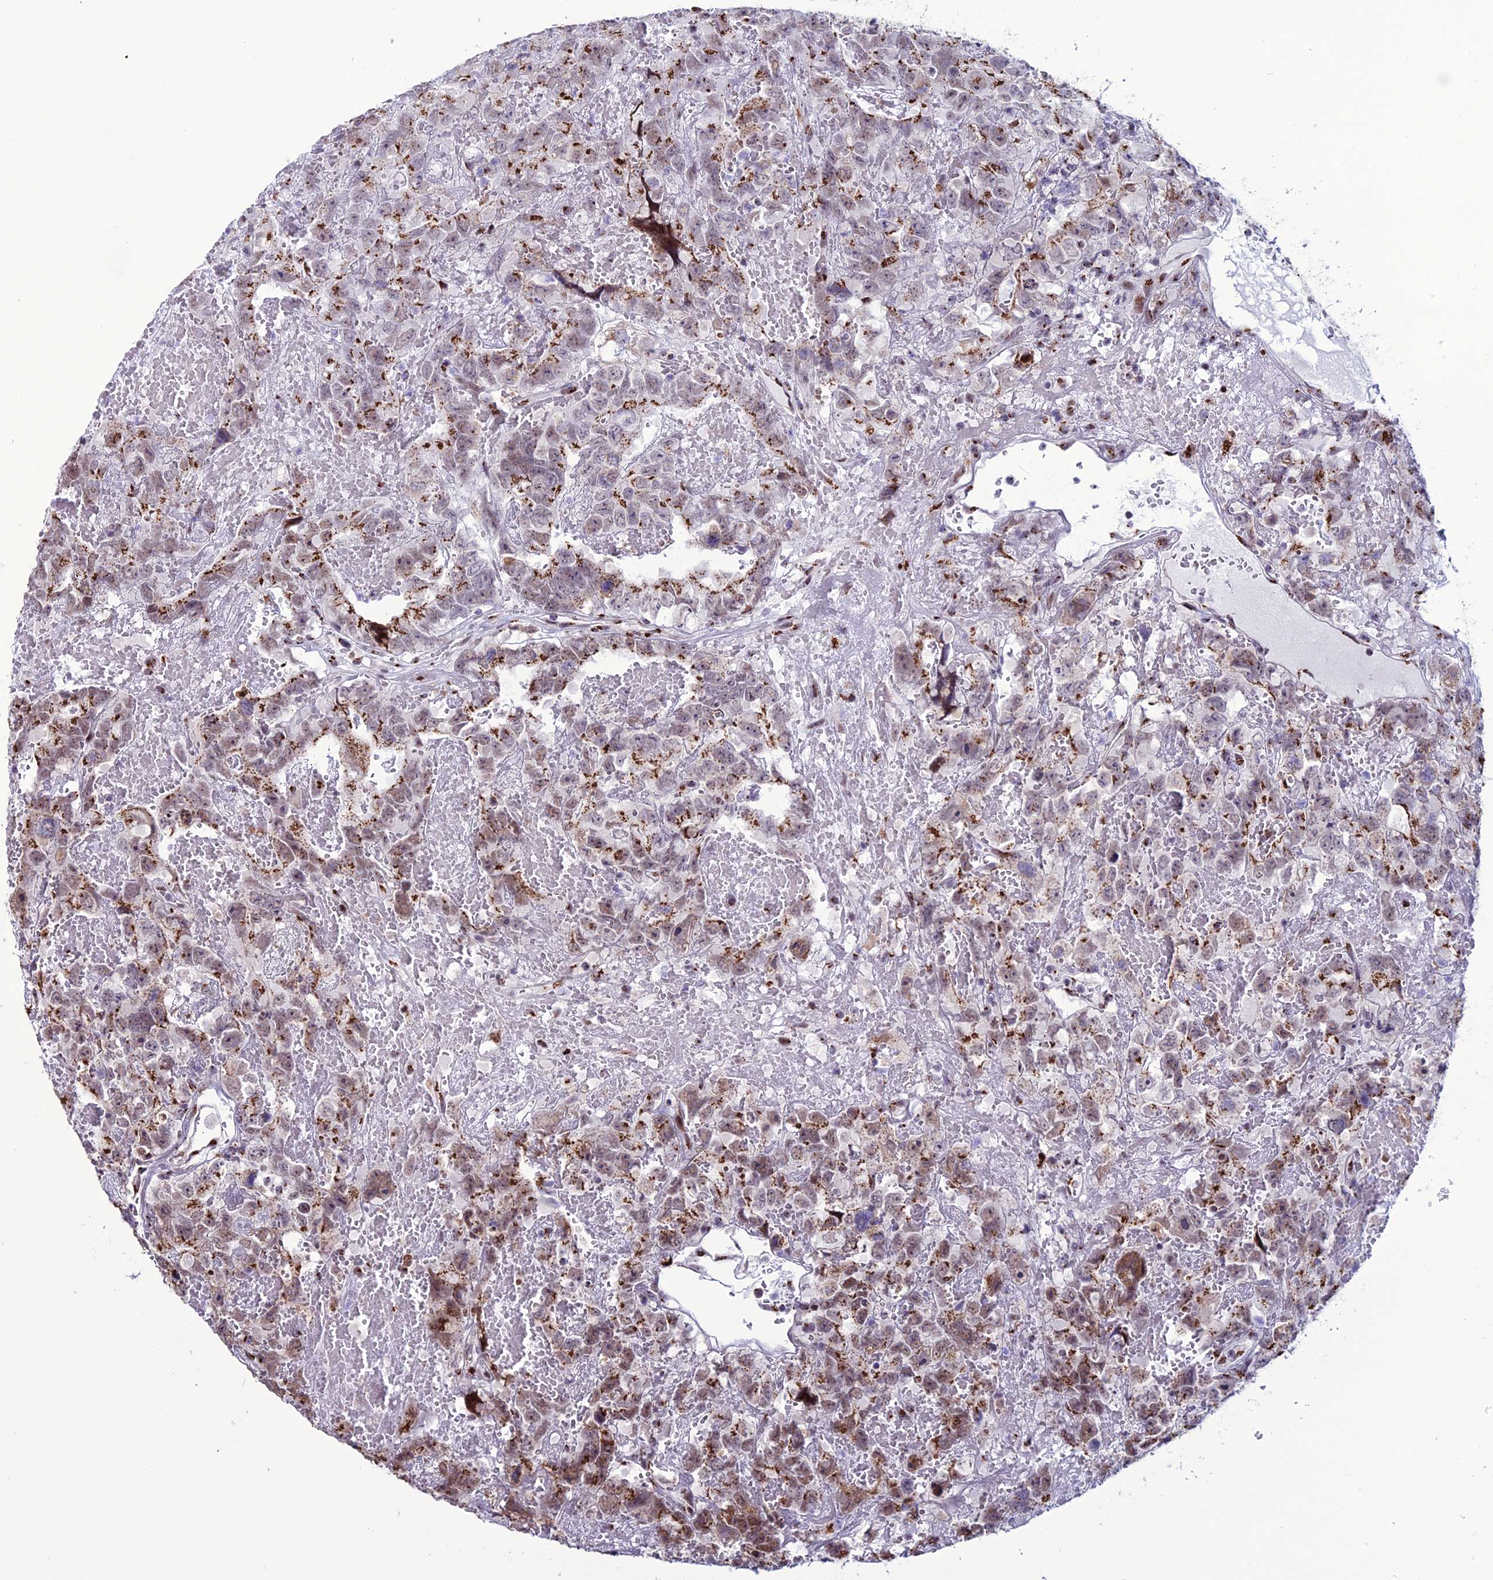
{"staining": {"intensity": "moderate", "quantity": "25%-75%", "location": "cytoplasmic/membranous,nuclear"}, "tissue": "testis cancer", "cell_type": "Tumor cells", "image_type": "cancer", "snomed": [{"axis": "morphology", "description": "Carcinoma, Embryonal, NOS"}, {"axis": "topography", "description": "Testis"}], "caption": "Embryonal carcinoma (testis) stained with a protein marker exhibits moderate staining in tumor cells.", "gene": "PLEKHA4", "patient": {"sex": "male", "age": 45}}